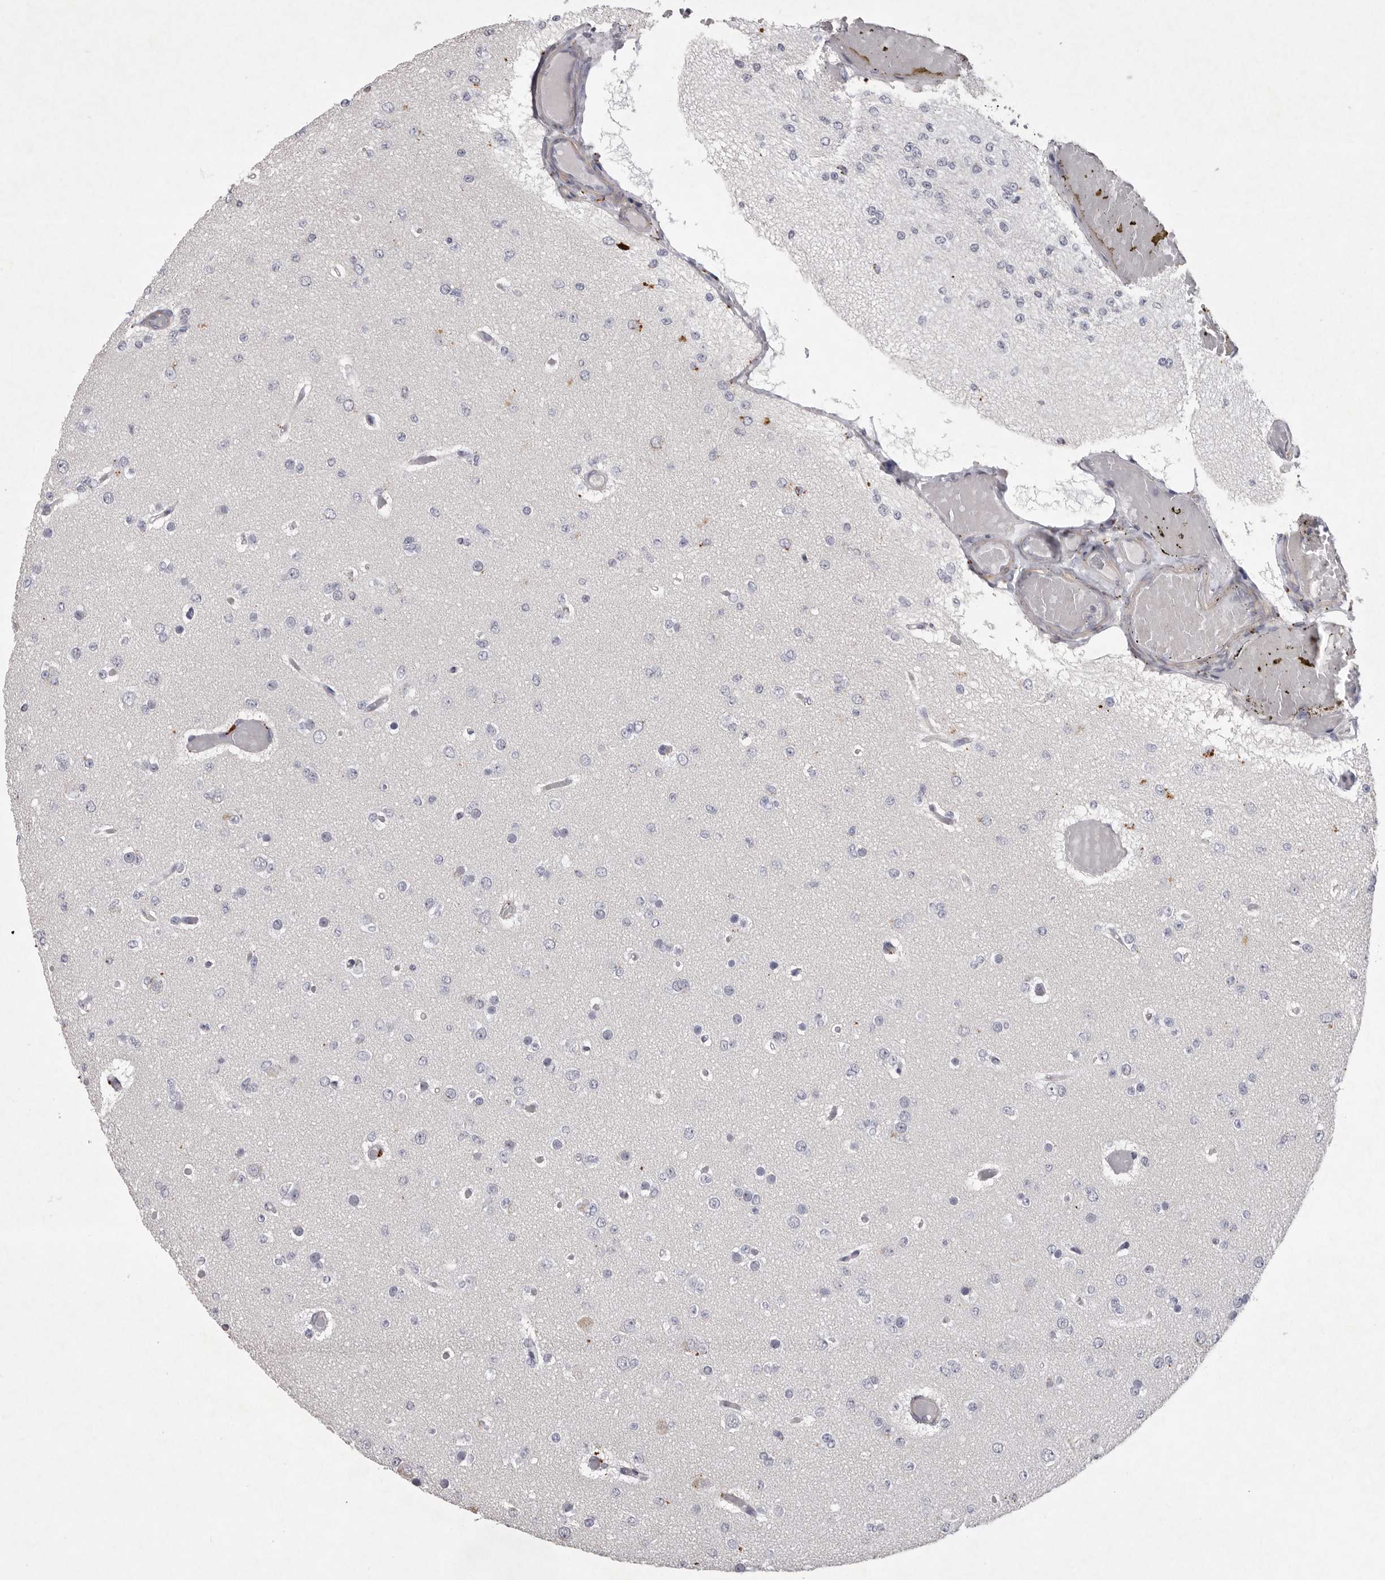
{"staining": {"intensity": "negative", "quantity": "none", "location": "none"}, "tissue": "glioma", "cell_type": "Tumor cells", "image_type": "cancer", "snomed": [{"axis": "morphology", "description": "Glioma, malignant, Low grade"}, {"axis": "topography", "description": "Brain"}], "caption": "An immunohistochemistry (IHC) photomicrograph of malignant glioma (low-grade) is shown. There is no staining in tumor cells of malignant glioma (low-grade). (Immunohistochemistry, brightfield microscopy, high magnification).", "gene": "NKAIN4", "patient": {"sex": "female", "age": 22}}